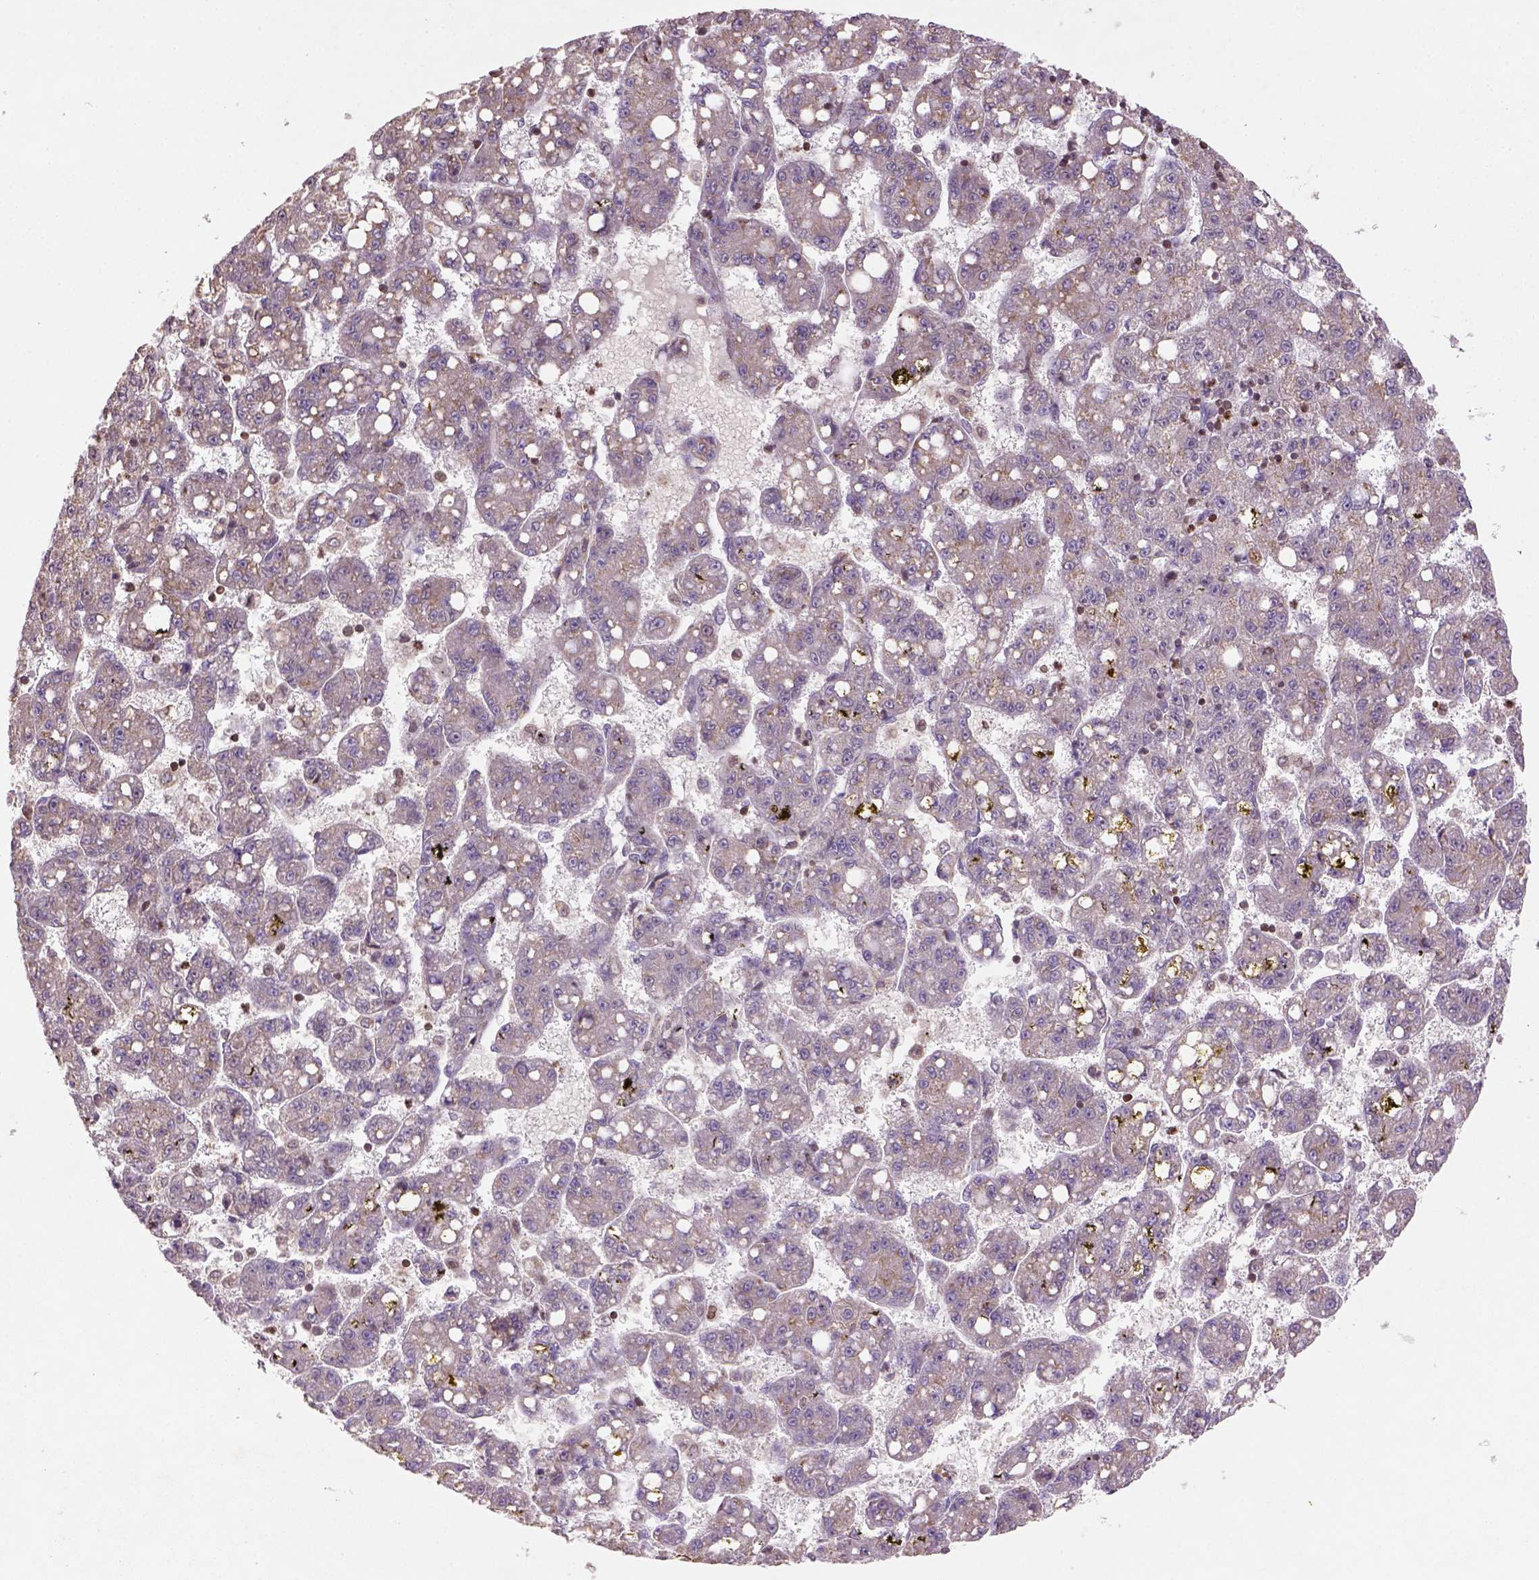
{"staining": {"intensity": "weak", "quantity": ">75%", "location": "cytoplasmic/membranous"}, "tissue": "liver cancer", "cell_type": "Tumor cells", "image_type": "cancer", "snomed": [{"axis": "morphology", "description": "Carcinoma, Hepatocellular, NOS"}, {"axis": "topography", "description": "Liver"}], "caption": "Human liver cancer (hepatocellular carcinoma) stained with a brown dye shows weak cytoplasmic/membranous positive positivity in about >75% of tumor cells.", "gene": "NUDT3", "patient": {"sex": "female", "age": 65}}